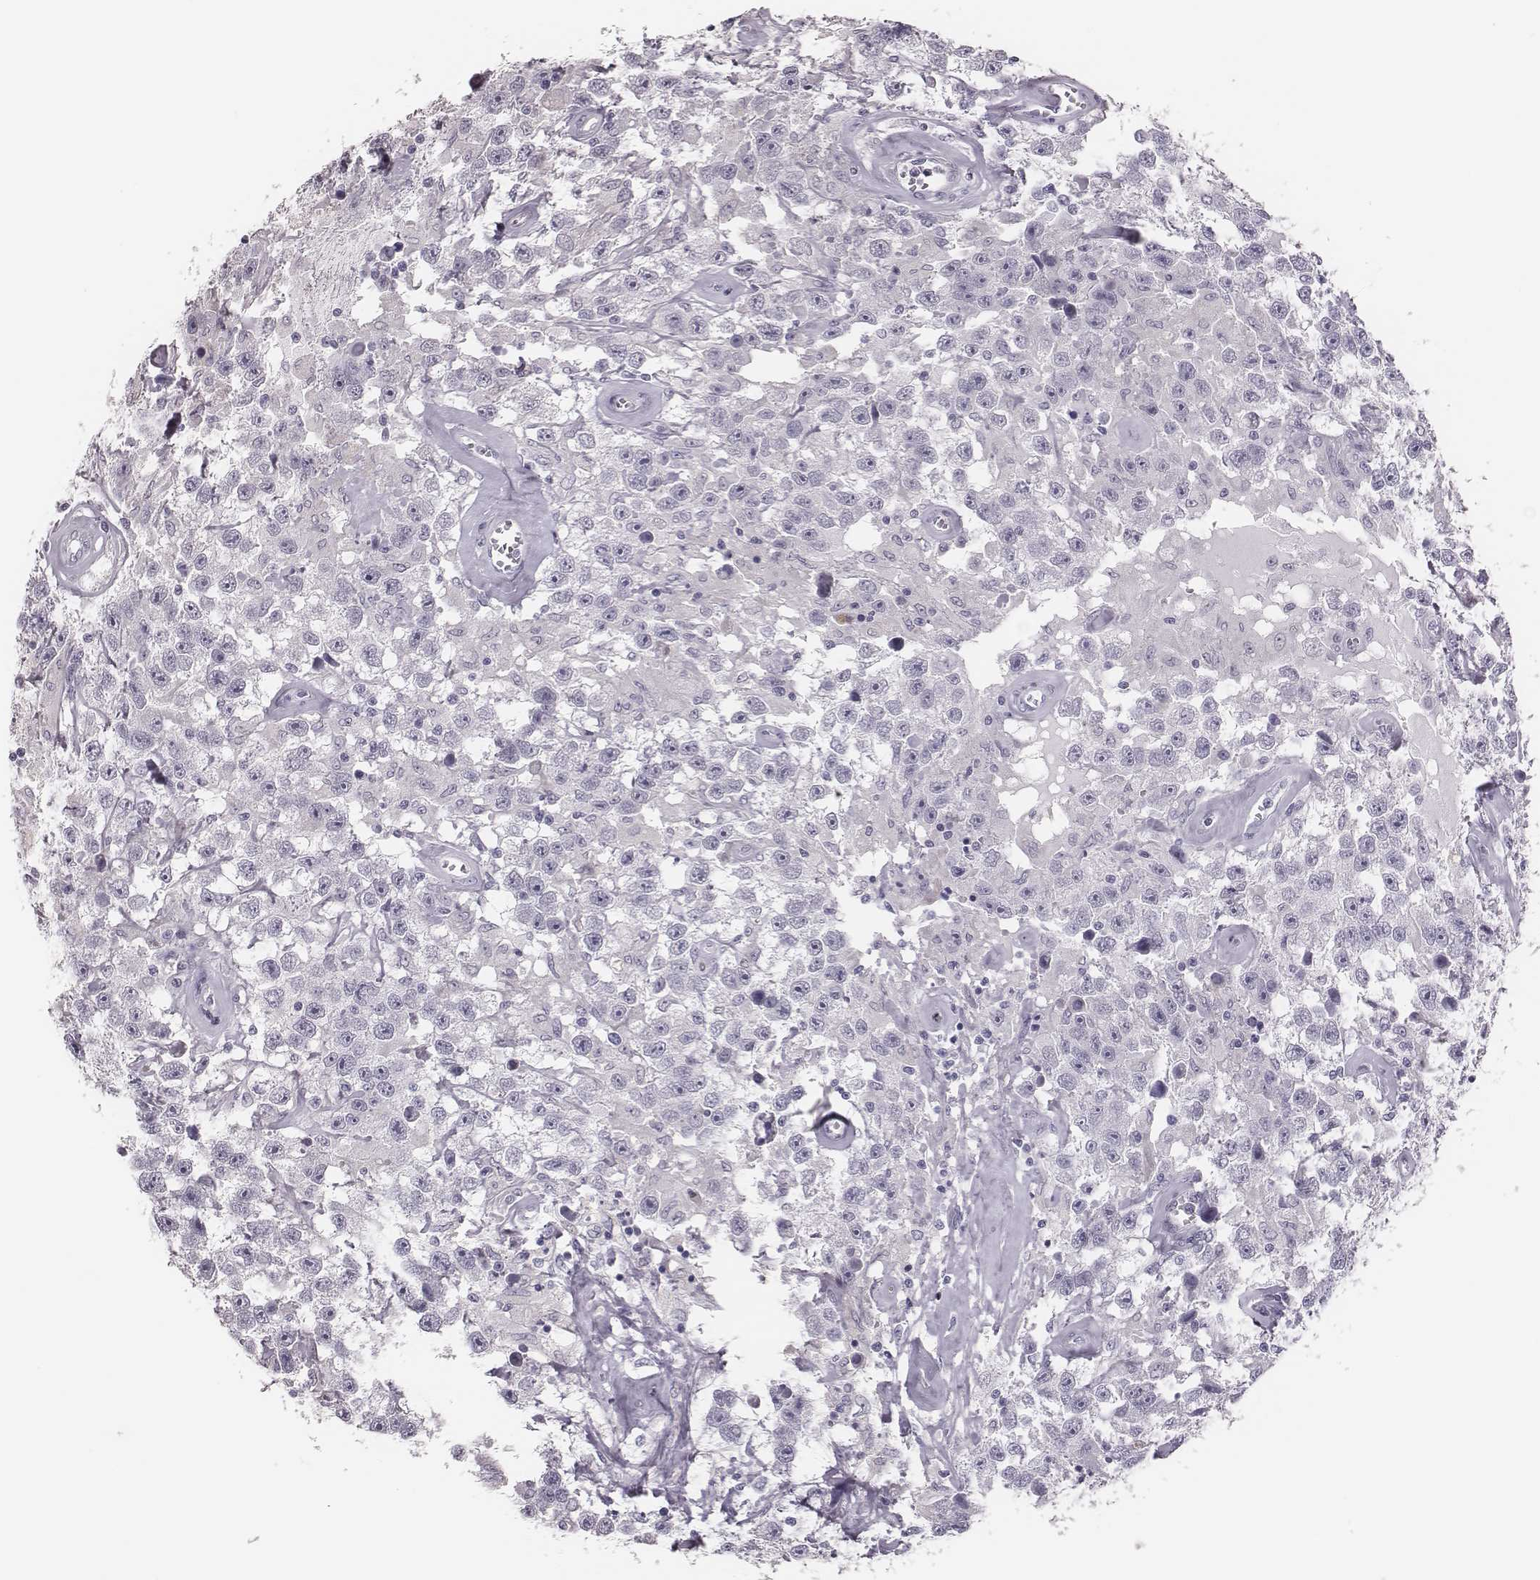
{"staining": {"intensity": "negative", "quantity": "none", "location": "none"}, "tissue": "testis cancer", "cell_type": "Tumor cells", "image_type": "cancer", "snomed": [{"axis": "morphology", "description": "Seminoma, NOS"}, {"axis": "topography", "description": "Testis"}], "caption": "The micrograph exhibits no significant expression in tumor cells of testis cancer.", "gene": "ADGRF4", "patient": {"sex": "male", "age": 43}}